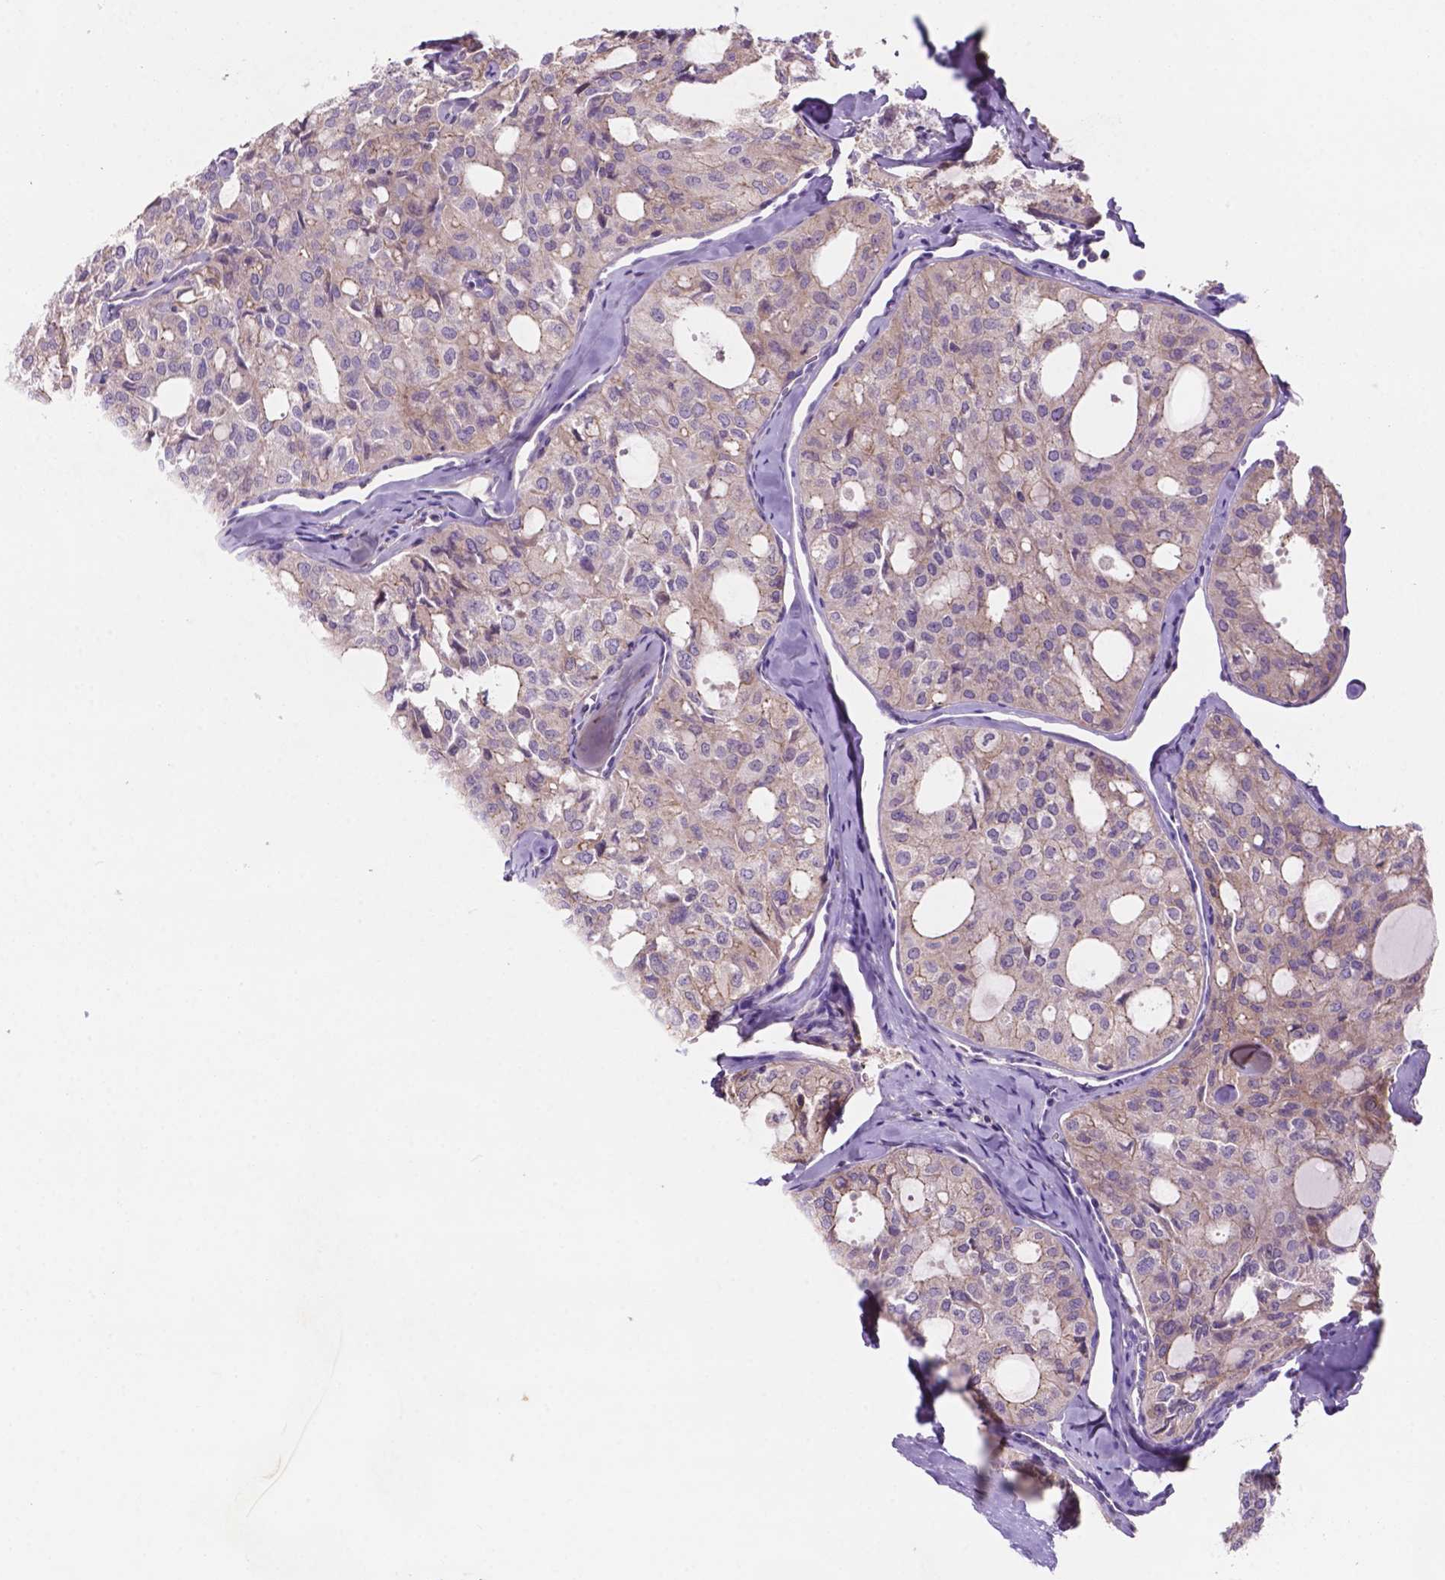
{"staining": {"intensity": "weak", "quantity": "<25%", "location": "cytoplasmic/membranous"}, "tissue": "thyroid cancer", "cell_type": "Tumor cells", "image_type": "cancer", "snomed": [{"axis": "morphology", "description": "Follicular adenoma carcinoma, NOS"}, {"axis": "topography", "description": "Thyroid gland"}], "caption": "A photomicrograph of human thyroid cancer is negative for staining in tumor cells. The staining was performed using DAB (3,3'-diaminobenzidine) to visualize the protein expression in brown, while the nuclei were stained in blue with hematoxylin (Magnification: 20x).", "gene": "MKRN2OS", "patient": {"sex": "male", "age": 75}}